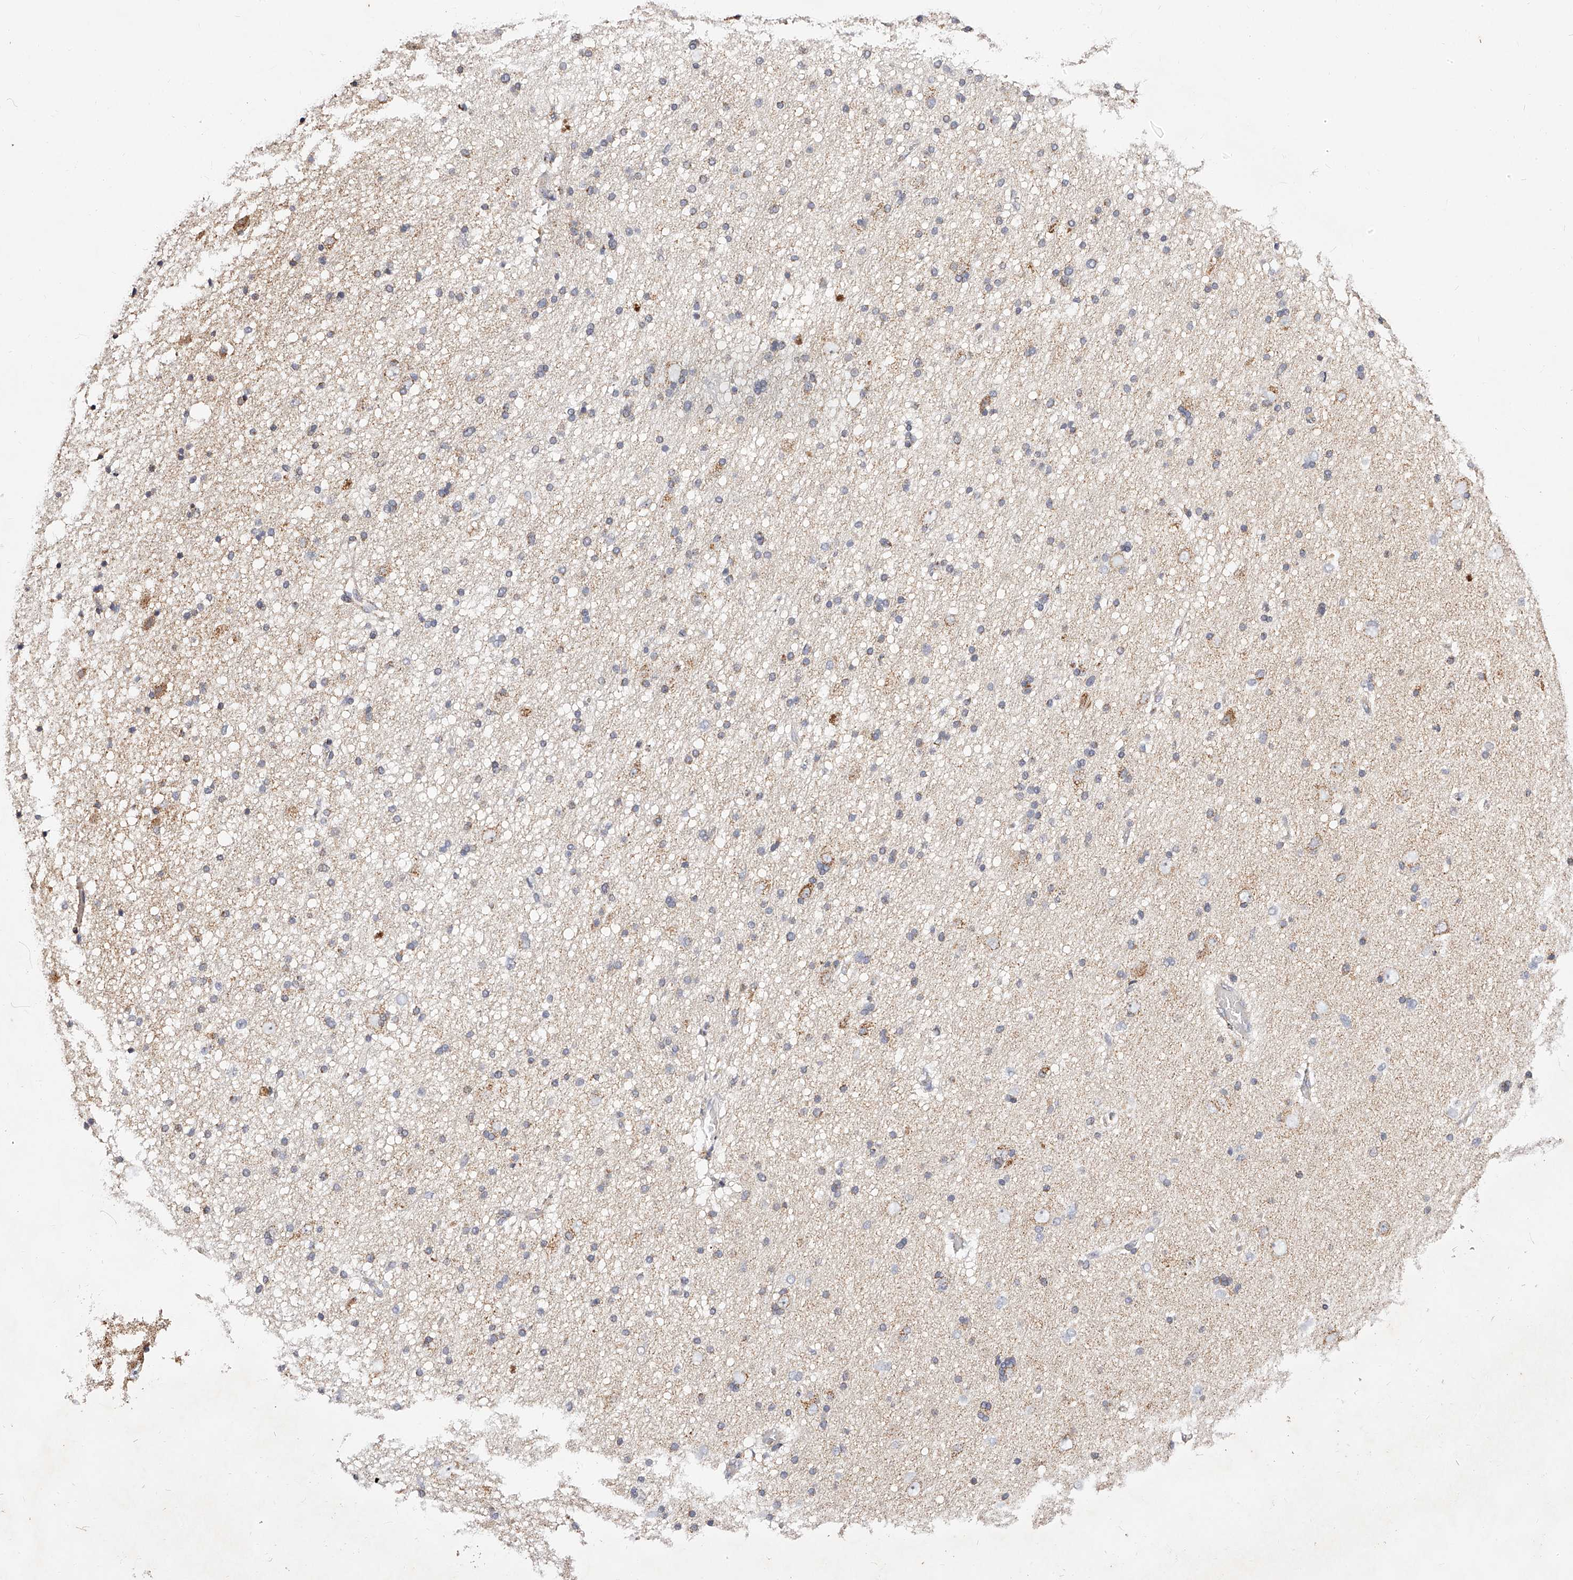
{"staining": {"intensity": "moderate", "quantity": "25%-75%", "location": "cytoplasmic/membranous"}, "tissue": "cerebral cortex", "cell_type": "Endothelial cells", "image_type": "normal", "snomed": [{"axis": "morphology", "description": "Normal tissue, NOS"}, {"axis": "topography", "description": "Cerebral cortex"}], "caption": "High-magnification brightfield microscopy of unremarkable cerebral cortex stained with DAB (brown) and counterstained with hematoxylin (blue). endothelial cells exhibit moderate cytoplasmic/membranous staining is identified in about25%-75% of cells. (brown staining indicates protein expression, while blue staining denotes nuclei).", "gene": "NDUFV3", "patient": {"sex": "male", "age": 34}}